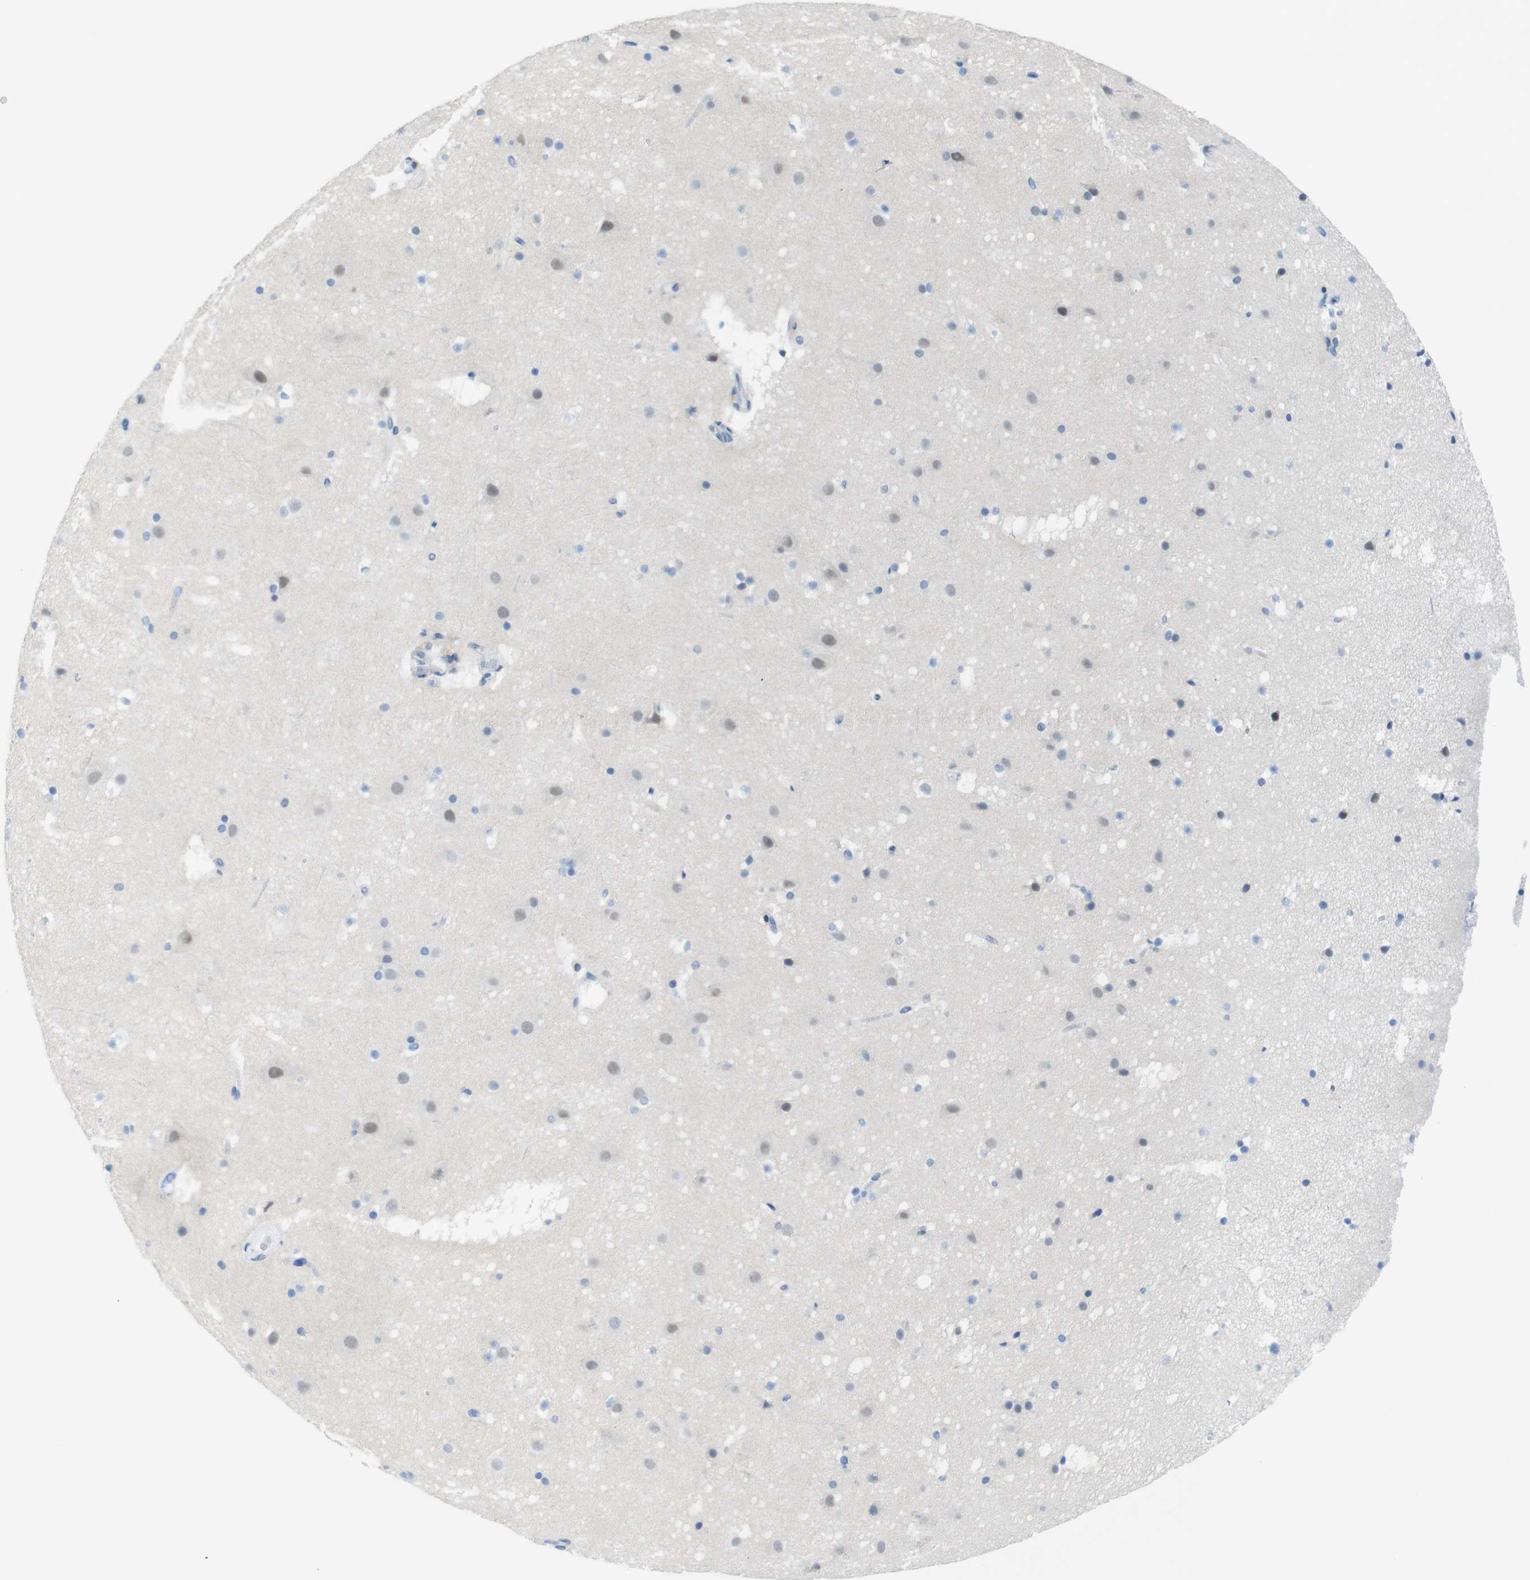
{"staining": {"intensity": "negative", "quantity": "none", "location": "none"}, "tissue": "cerebral cortex", "cell_type": "Endothelial cells", "image_type": "normal", "snomed": [{"axis": "morphology", "description": "Normal tissue, NOS"}, {"axis": "topography", "description": "Cerebral cortex"}], "caption": "IHC photomicrograph of unremarkable human cerebral cortex stained for a protein (brown), which exhibits no expression in endothelial cells.", "gene": "OPN1SW", "patient": {"sex": "male", "age": 45}}